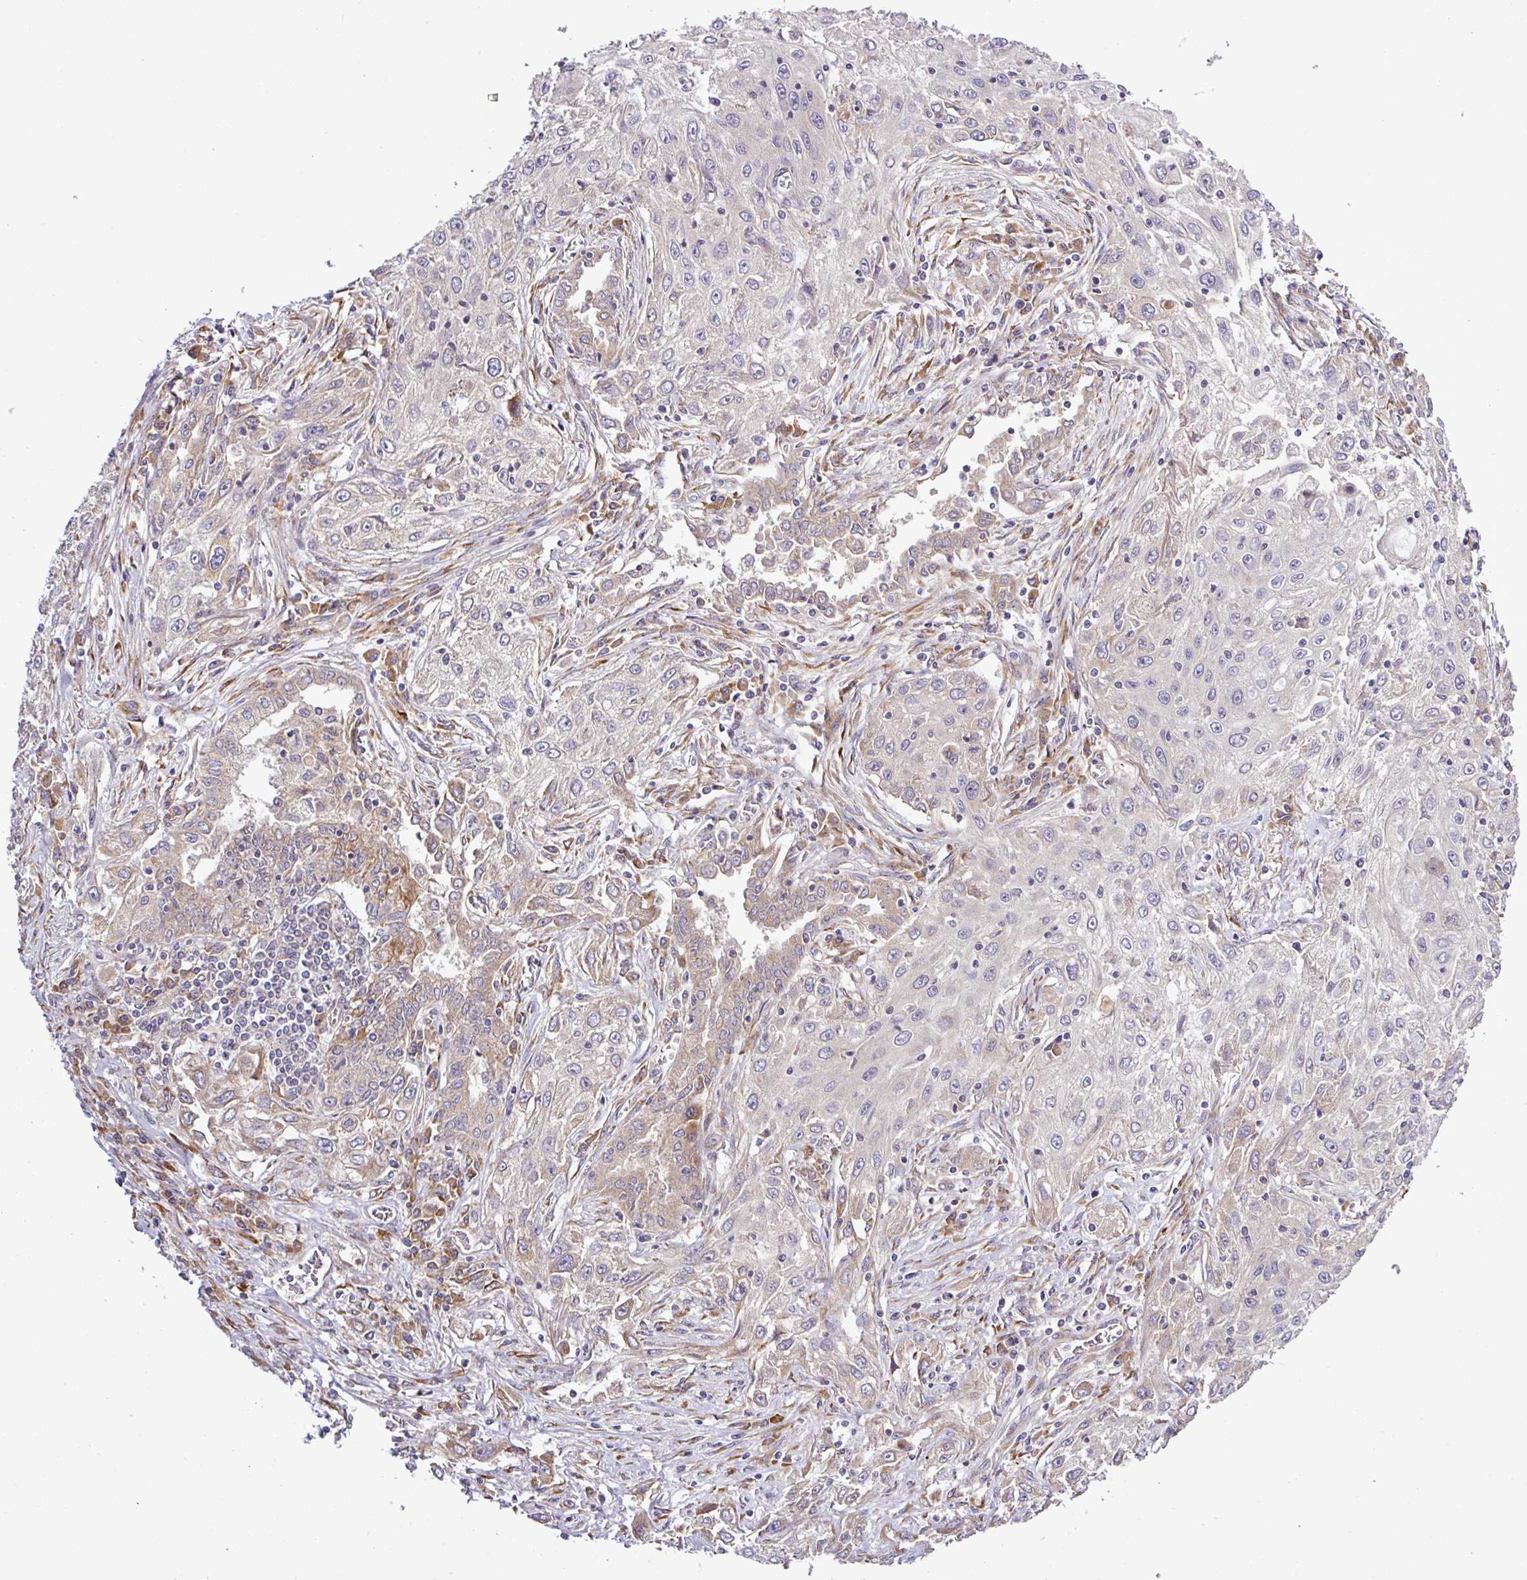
{"staining": {"intensity": "weak", "quantity": "<25%", "location": "cytoplasmic/membranous"}, "tissue": "lung cancer", "cell_type": "Tumor cells", "image_type": "cancer", "snomed": [{"axis": "morphology", "description": "Squamous cell carcinoma, NOS"}, {"axis": "topography", "description": "Lung"}], "caption": "Tumor cells show no significant expression in lung squamous cell carcinoma.", "gene": "TM2D2", "patient": {"sex": "female", "age": 69}}